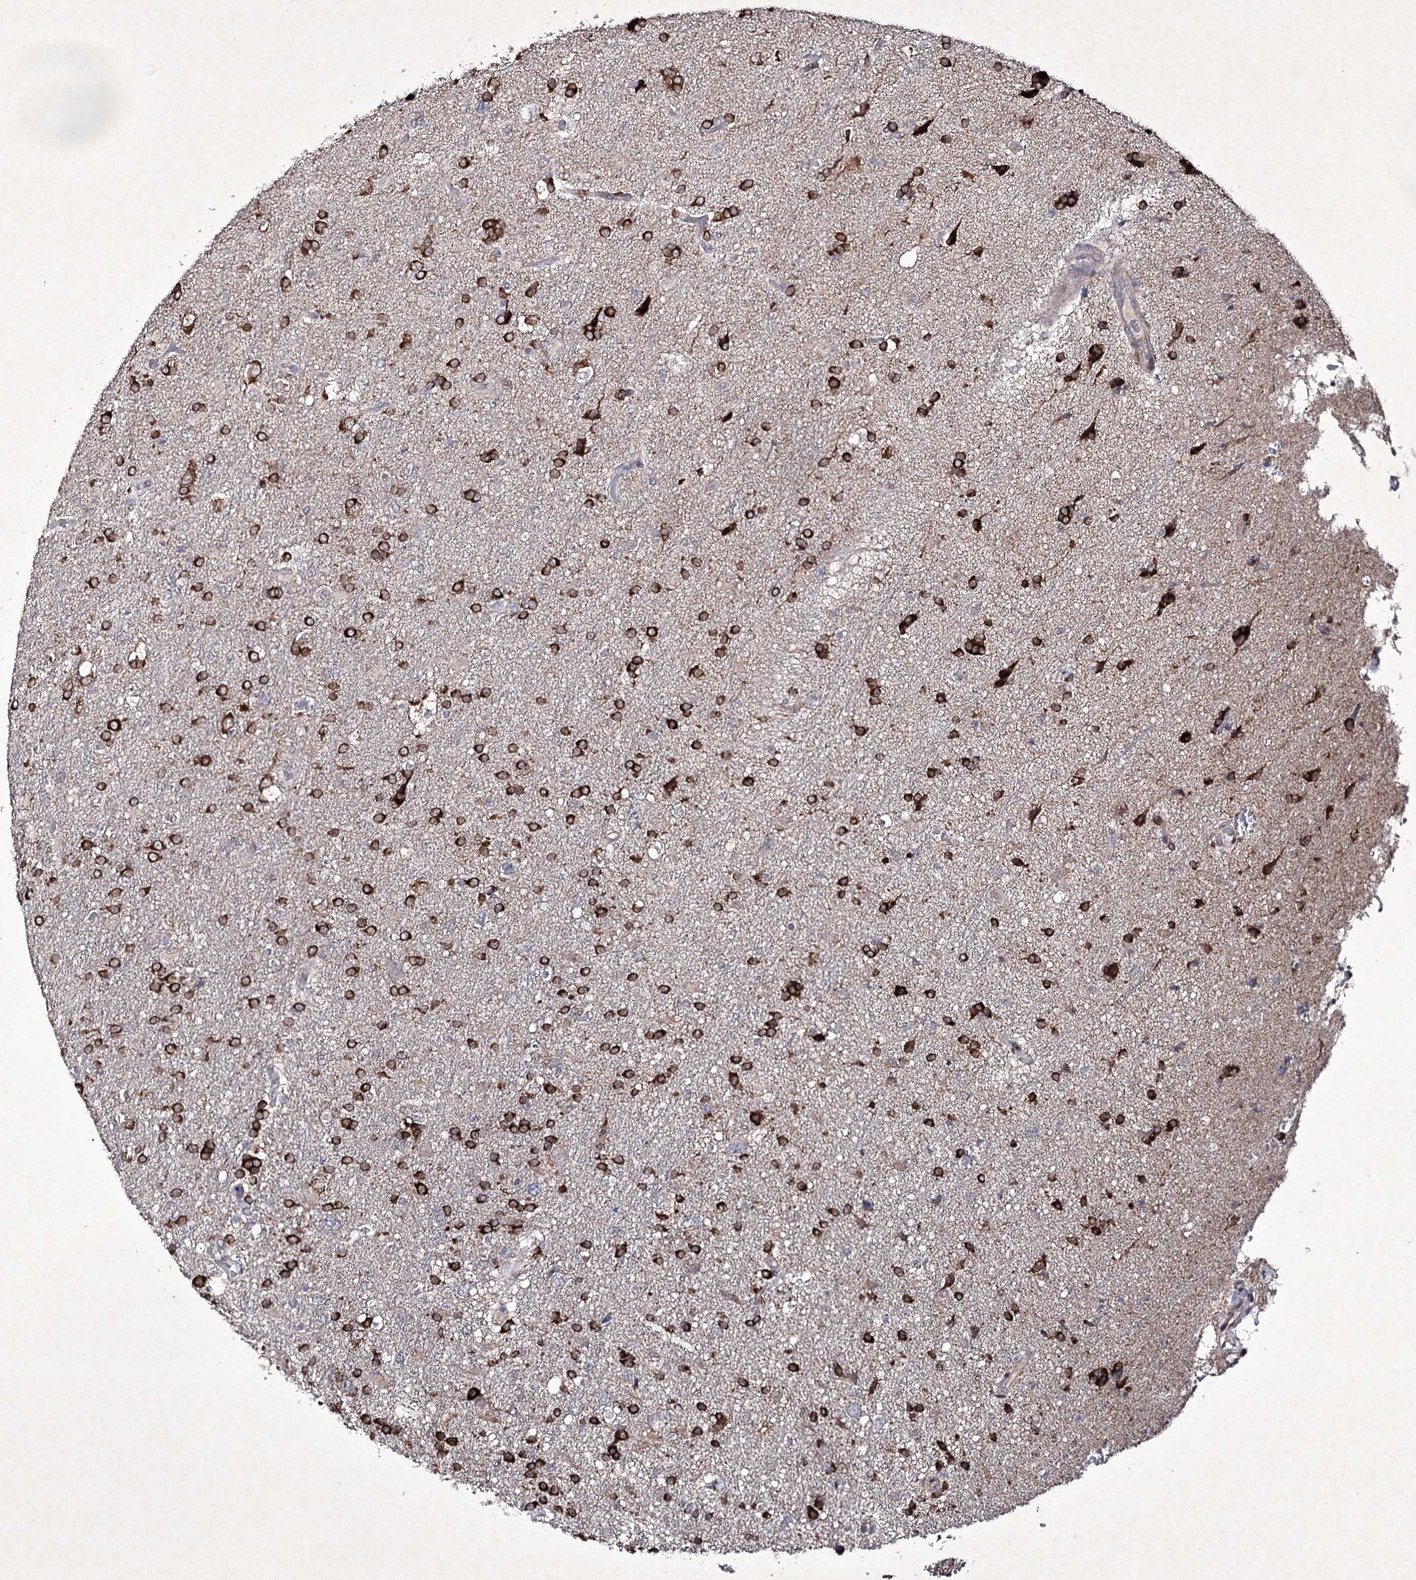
{"staining": {"intensity": "strong", "quantity": "25%-75%", "location": "cytoplasmic/membranous"}, "tissue": "glioma", "cell_type": "Tumor cells", "image_type": "cancer", "snomed": [{"axis": "morphology", "description": "Glioma, malignant, High grade"}, {"axis": "topography", "description": "Brain"}], "caption": "Brown immunohistochemical staining in malignant glioma (high-grade) displays strong cytoplasmic/membranous staining in about 25%-75% of tumor cells.", "gene": "SEMA4G", "patient": {"sex": "male", "age": 61}}